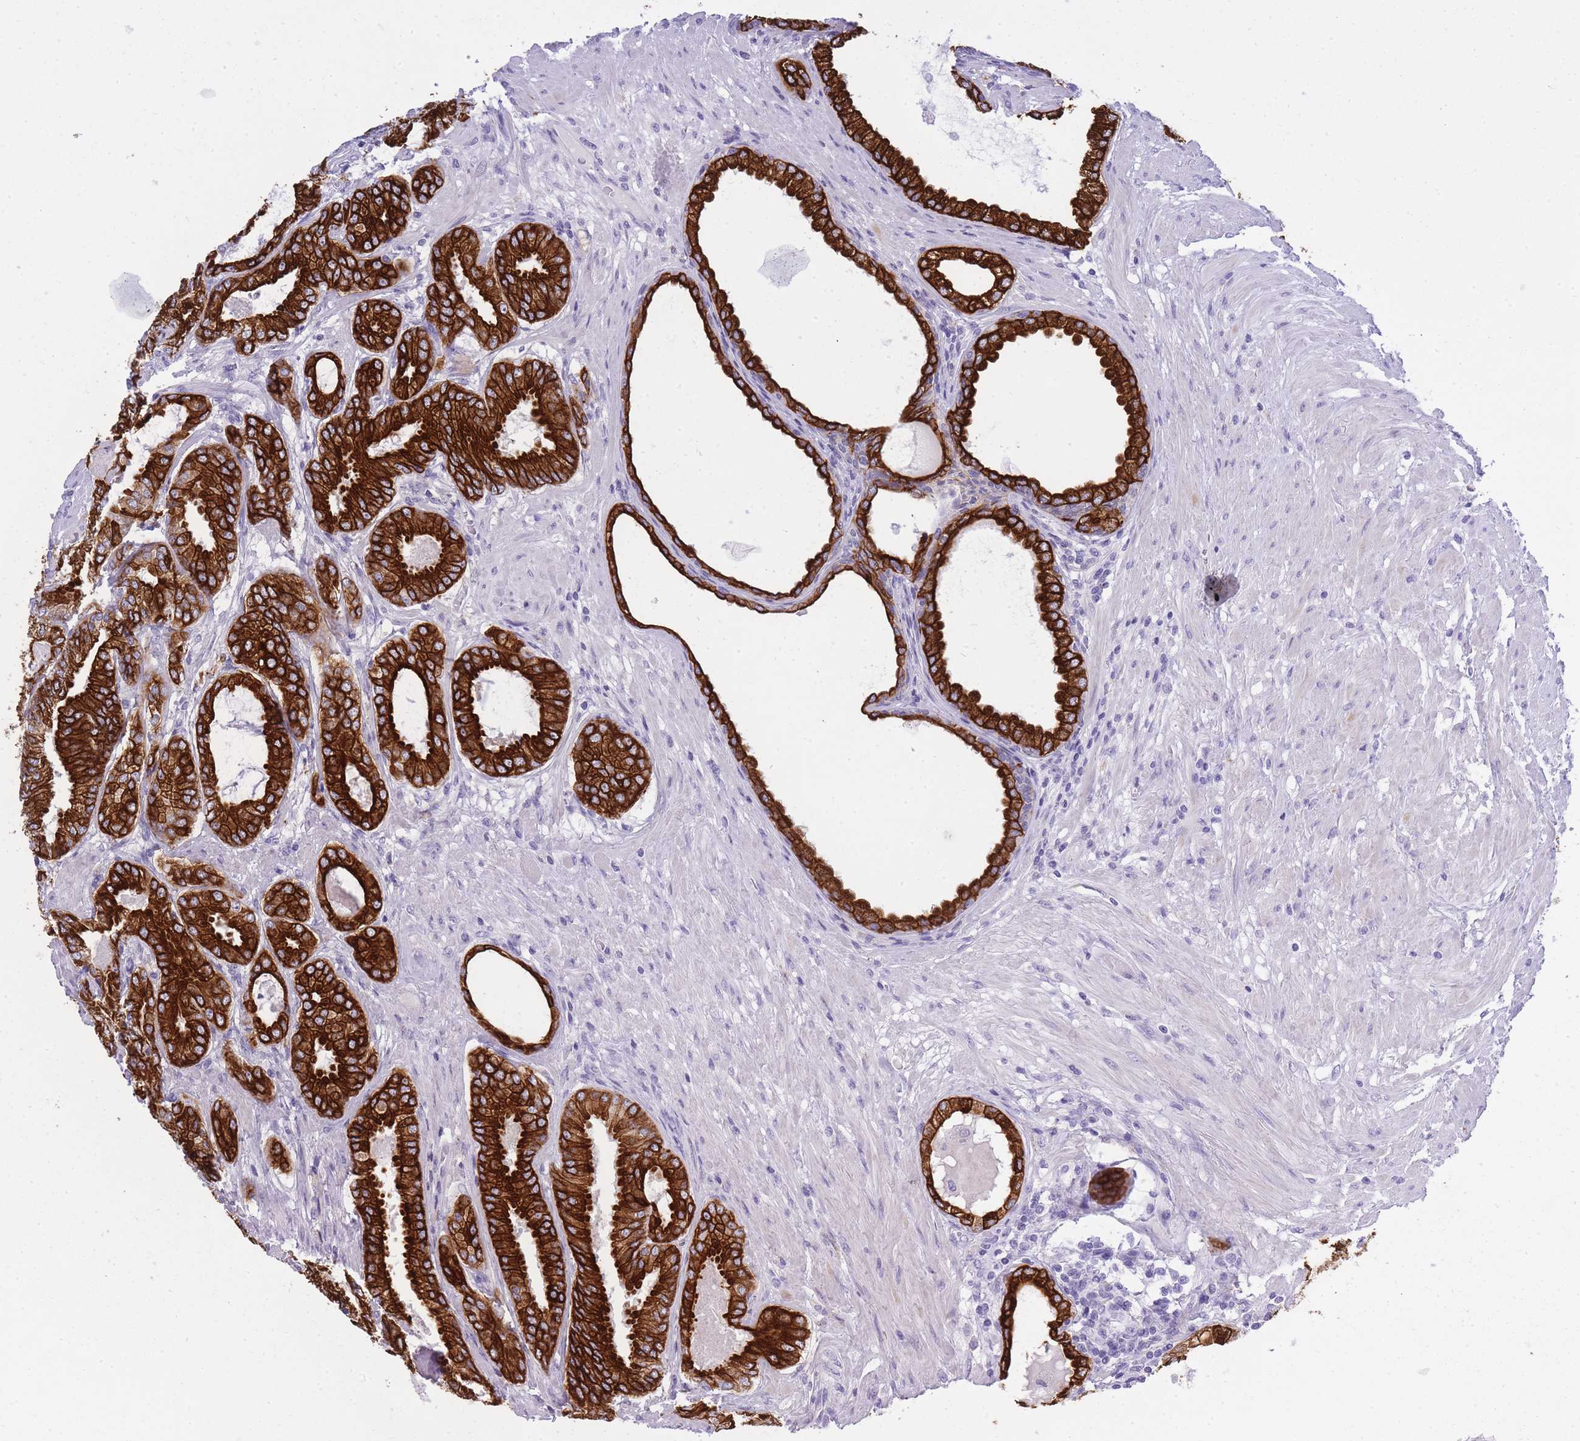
{"staining": {"intensity": "strong", "quantity": ">75%", "location": "cytoplasmic/membranous"}, "tissue": "prostate cancer", "cell_type": "Tumor cells", "image_type": "cancer", "snomed": [{"axis": "morphology", "description": "Adenocarcinoma, High grade"}, {"axis": "topography", "description": "Prostate"}], "caption": "Strong cytoplasmic/membranous staining for a protein is seen in approximately >75% of tumor cells of prostate high-grade adenocarcinoma using immunohistochemistry (IHC).", "gene": "RADX", "patient": {"sex": "male", "age": 71}}